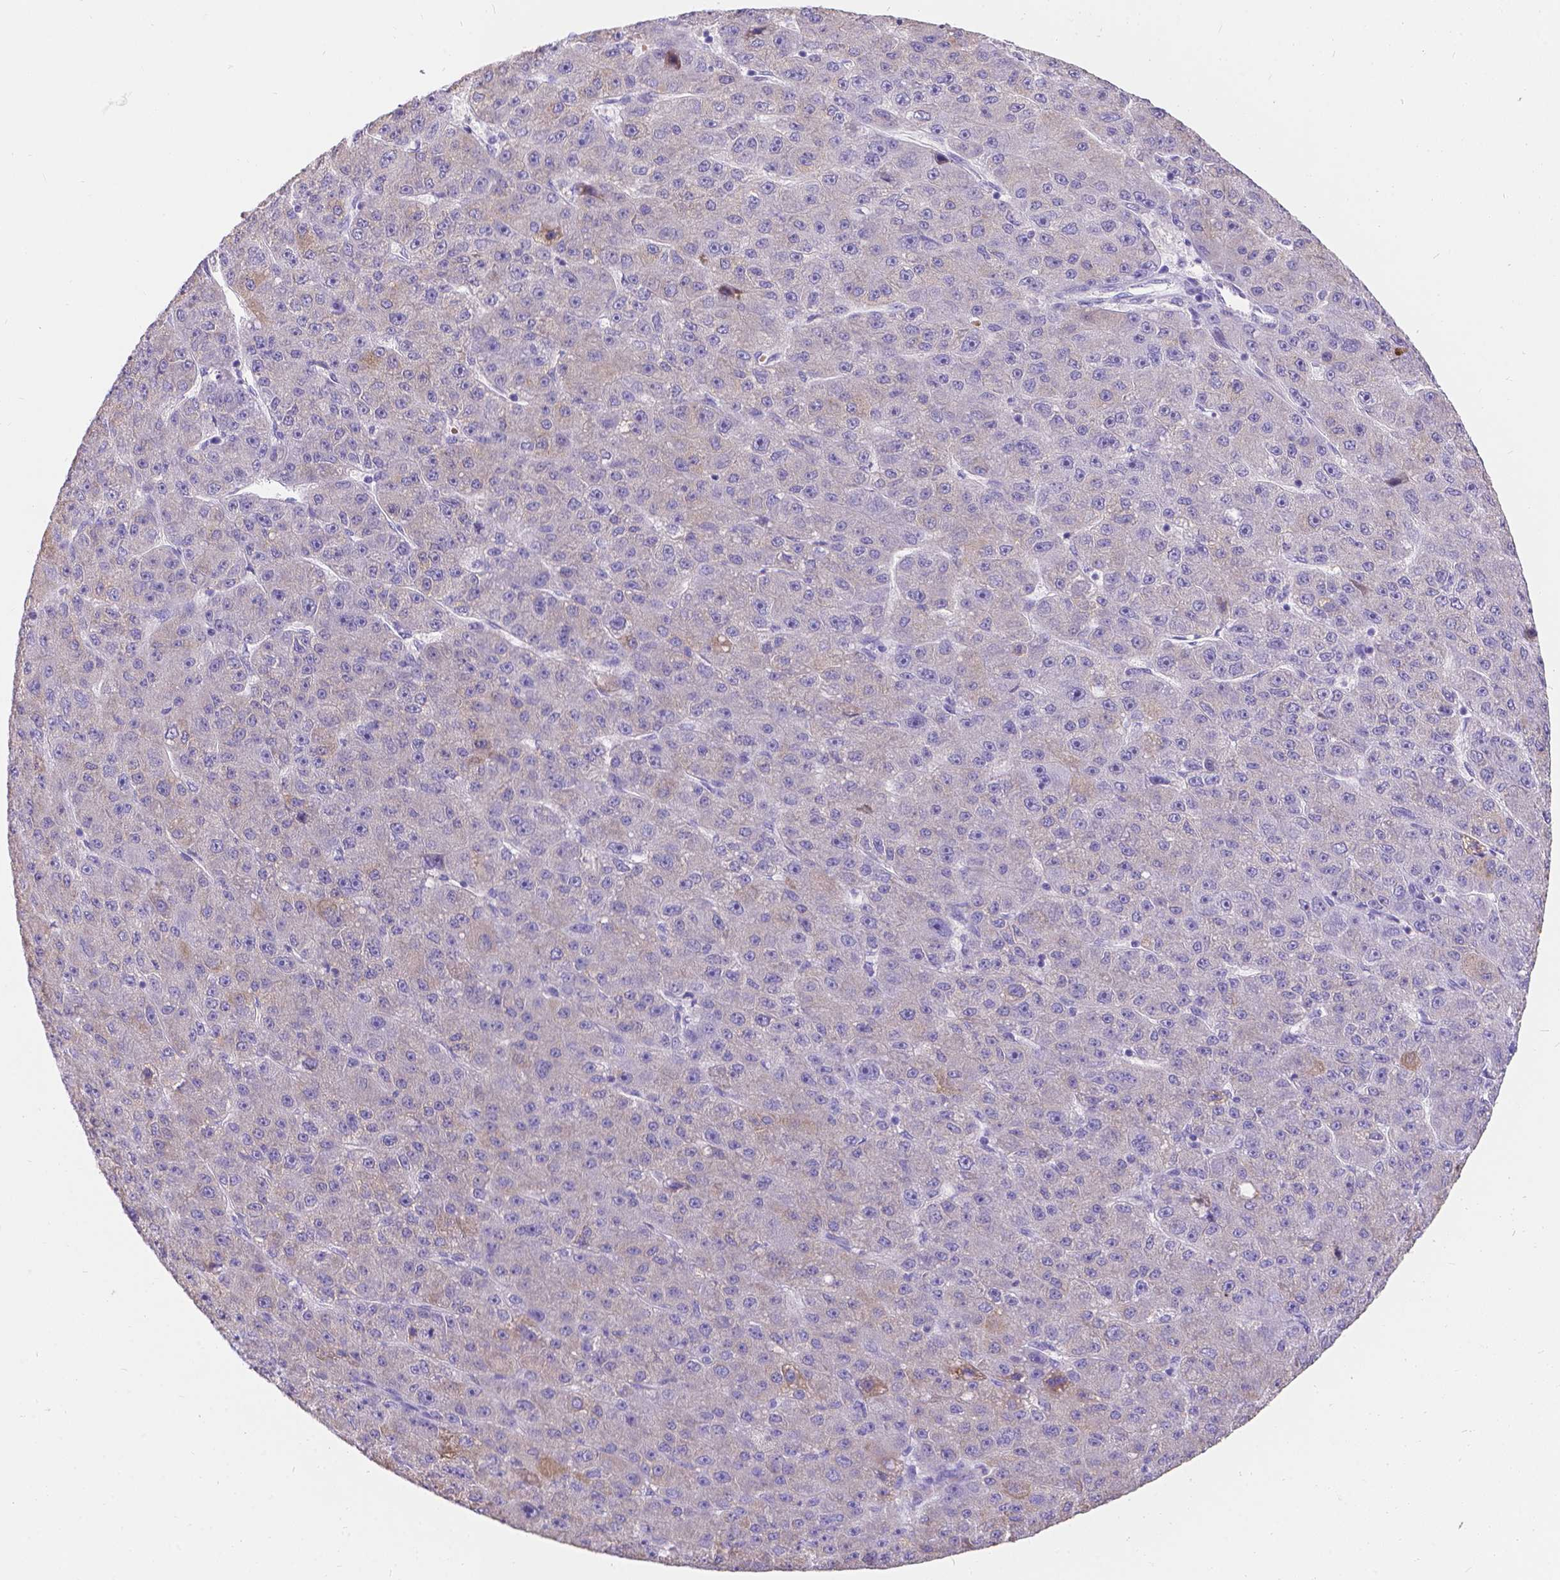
{"staining": {"intensity": "weak", "quantity": "<25%", "location": "cytoplasmic/membranous"}, "tissue": "liver cancer", "cell_type": "Tumor cells", "image_type": "cancer", "snomed": [{"axis": "morphology", "description": "Carcinoma, Hepatocellular, NOS"}, {"axis": "topography", "description": "Liver"}], "caption": "A histopathology image of human liver hepatocellular carcinoma is negative for staining in tumor cells.", "gene": "GNRHR", "patient": {"sex": "male", "age": 67}}